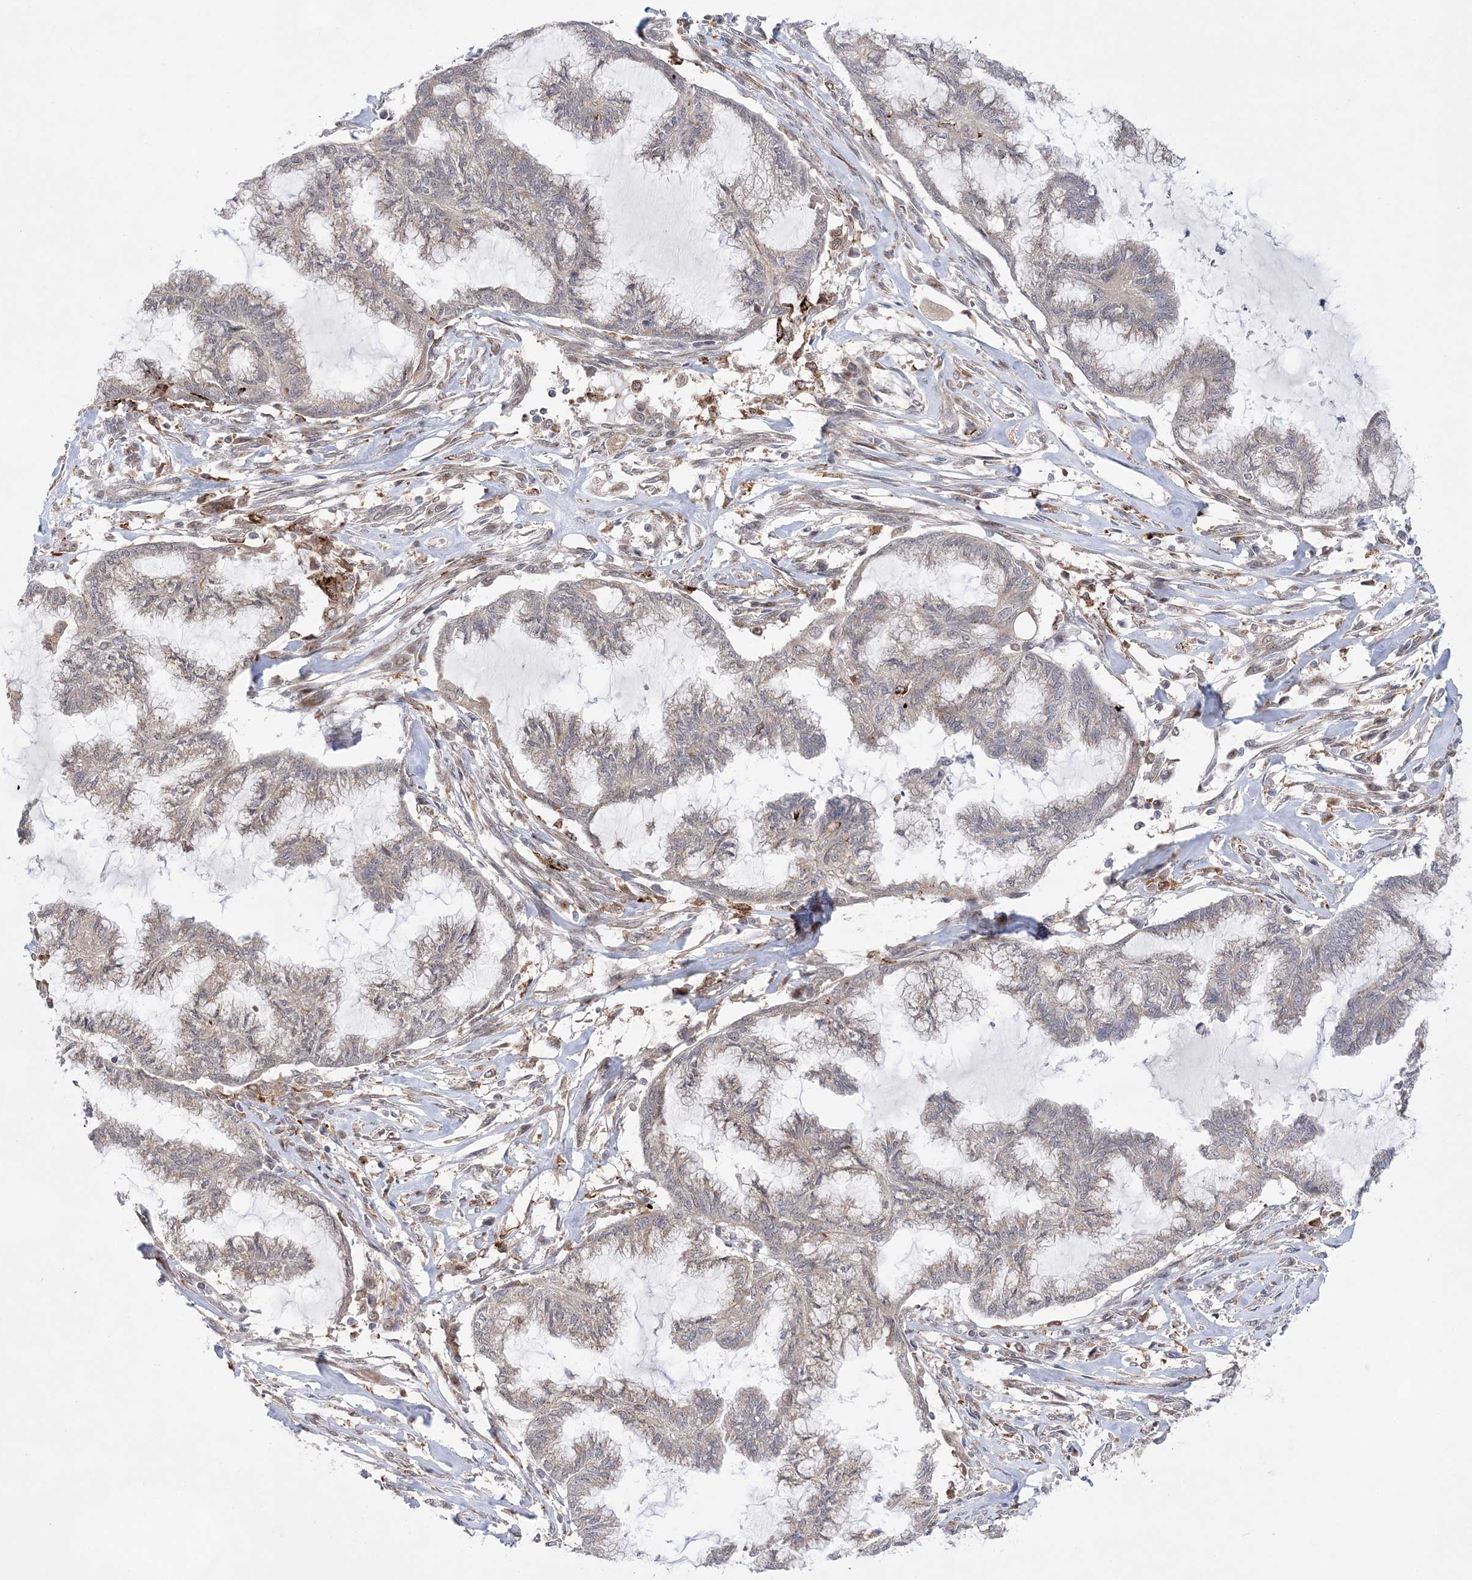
{"staining": {"intensity": "moderate", "quantity": "<25%", "location": "cytoplasmic/membranous"}, "tissue": "endometrial cancer", "cell_type": "Tumor cells", "image_type": "cancer", "snomed": [{"axis": "morphology", "description": "Adenocarcinoma, NOS"}, {"axis": "topography", "description": "Endometrium"}], "caption": "This histopathology image shows adenocarcinoma (endometrial) stained with immunohistochemistry to label a protein in brown. The cytoplasmic/membranous of tumor cells show moderate positivity for the protein. Nuclei are counter-stained blue.", "gene": "ANAPC15", "patient": {"sex": "female", "age": 86}}